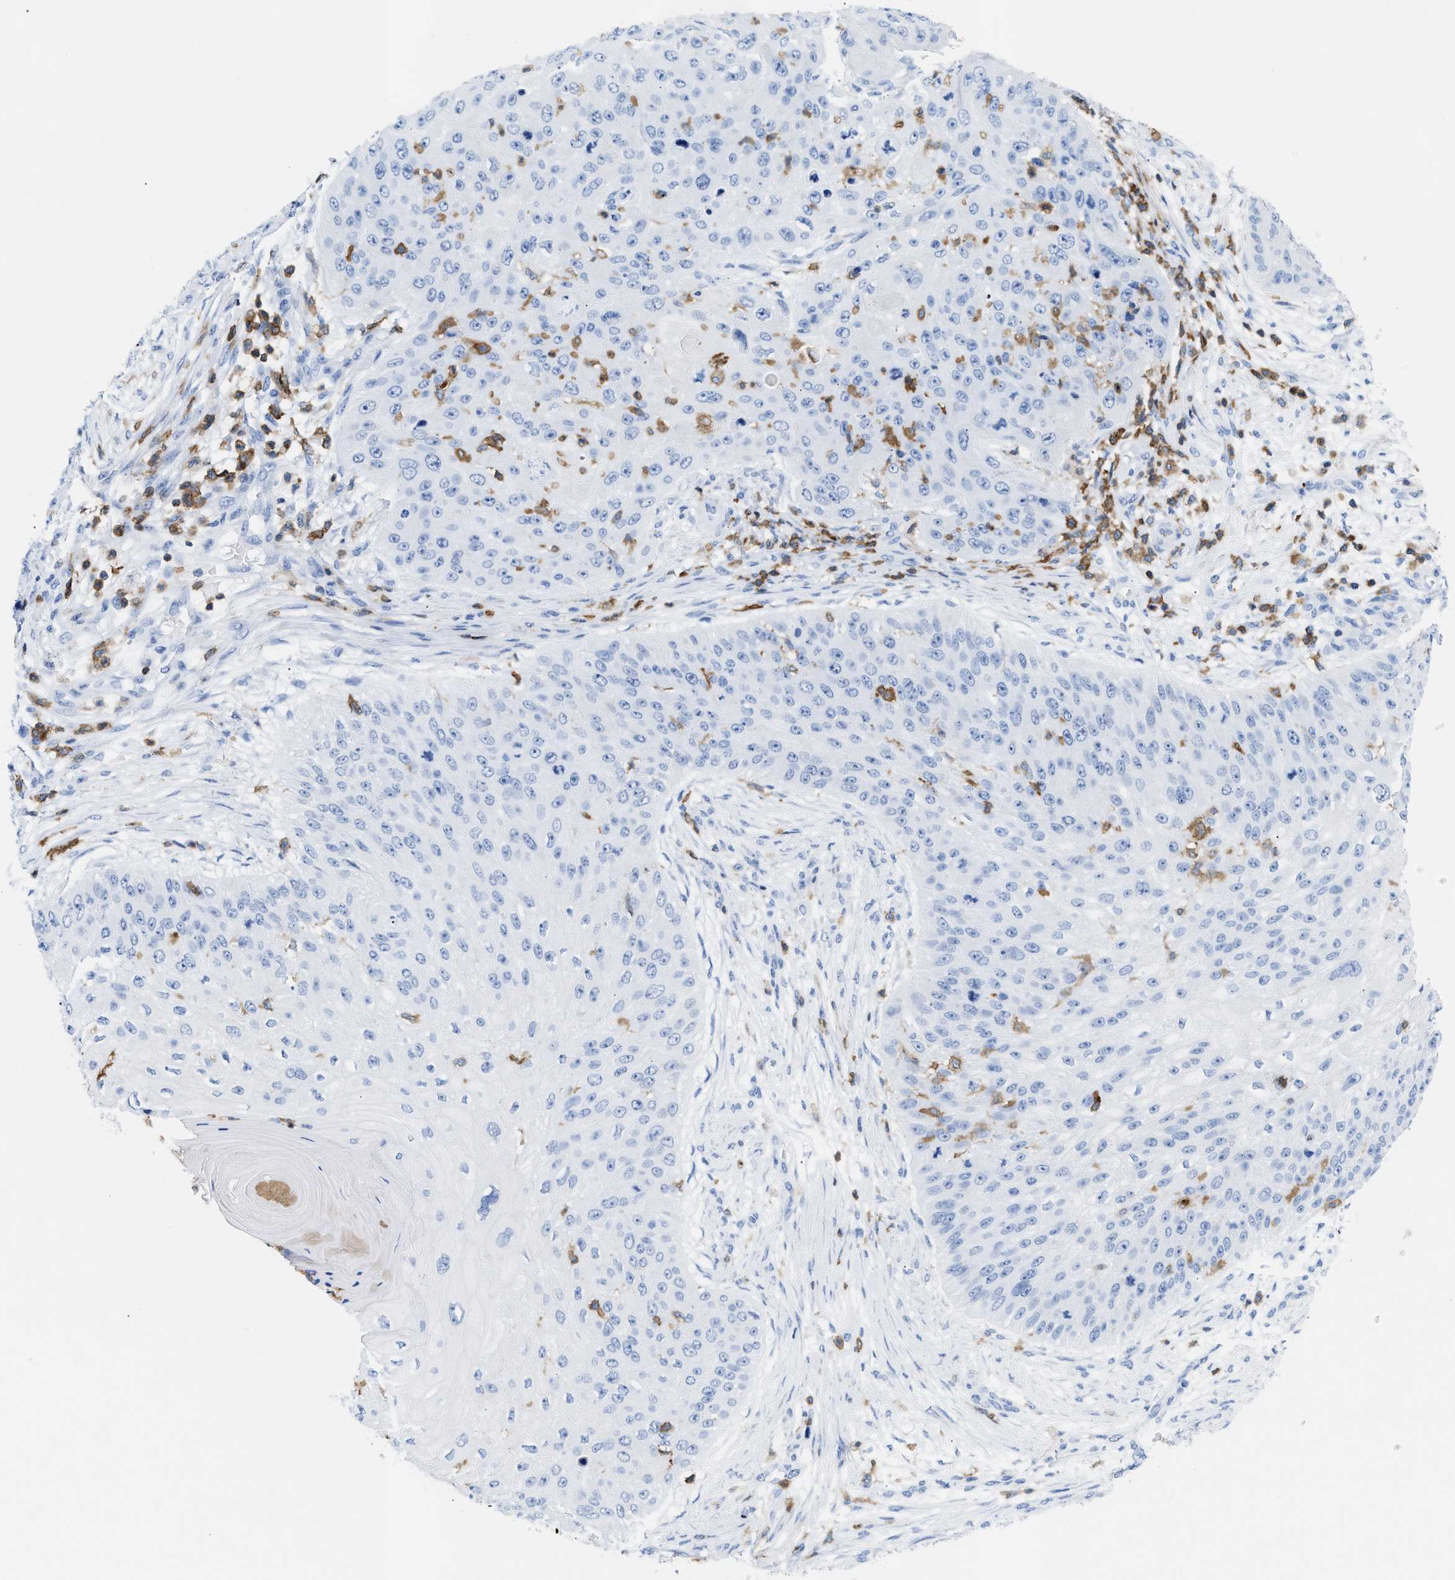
{"staining": {"intensity": "negative", "quantity": "none", "location": "none"}, "tissue": "skin cancer", "cell_type": "Tumor cells", "image_type": "cancer", "snomed": [{"axis": "morphology", "description": "Squamous cell carcinoma, NOS"}, {"axis": "topography", "description": "Skin"}], "caption": "IHC of human skin cancer shows no expression in tumor cells. (DAB (3,3'-diaminobenzidine) immunohistochemistry (IHC) visualized using brightfield microscopy, high magnification).", "gene": "LCP1", "patient": {"sex": "female", "age": 80}}